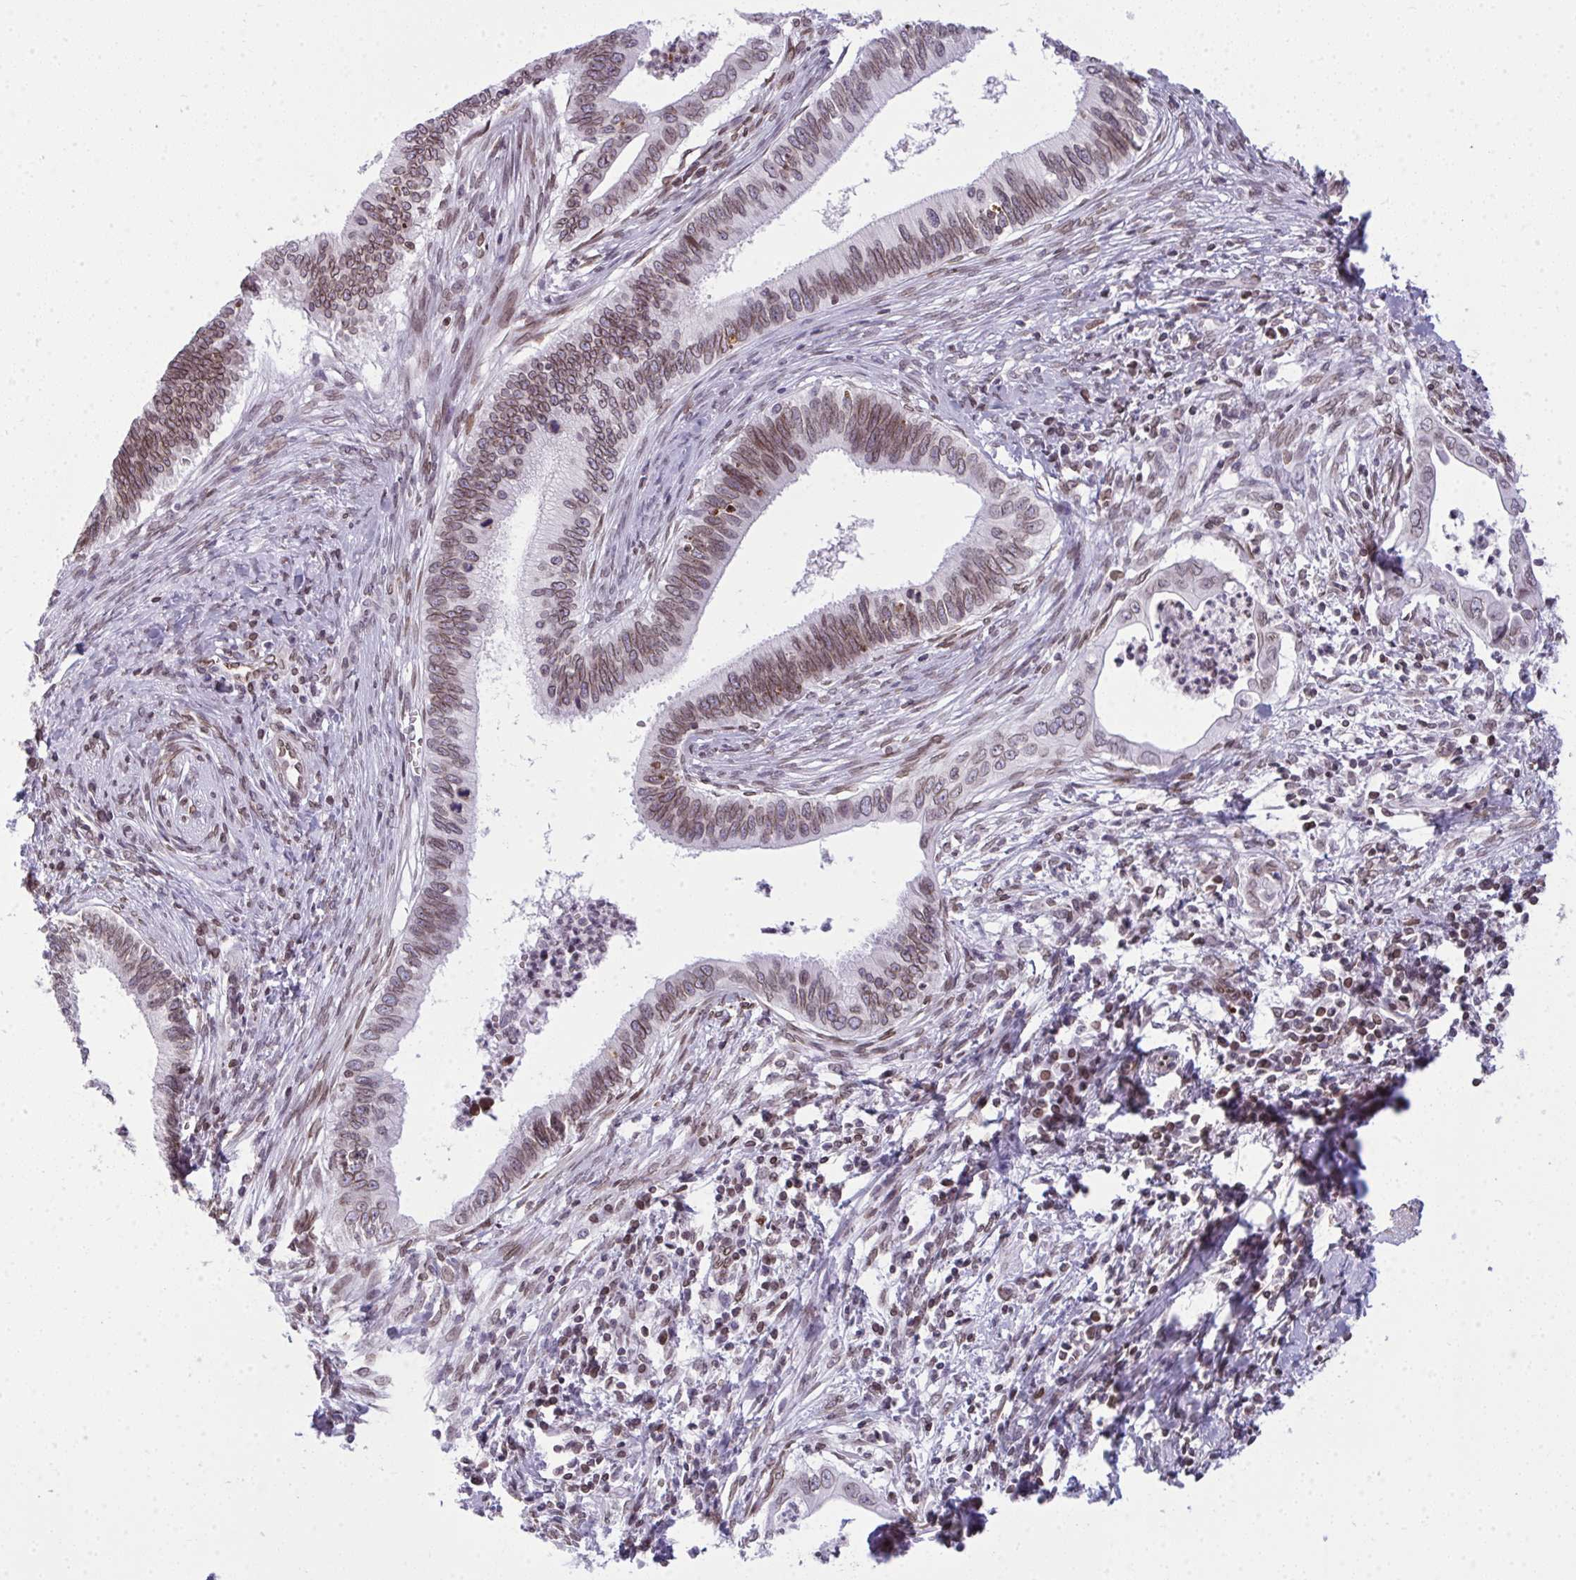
{"staining": {"intensity": "weak", "quantity": "25%-75%", "location": "cytoplasmic/membranous,nuclear"}, "tissue": "cervical cancer", "cell_type": "Tumor cells", "image_type": "cancer", "snomed": [{"axis": "morphology", "description": "Adenocarcinoma, NOS"}, {"axis": "topography", "description": "Cervix"}], "caption": "A low amount of weak cytoplasmic/membranous and nuclear positivity is present in approximately 25%-75% of tumor cells in cervical cancer (adenocarcinoma) tissue. (DAB (3,3'-diaminobenzidine) IHC with brightfield microscopy, high magnification).", "gene": "LMNB2", "patient": {"sex": "female", "age": 42}}